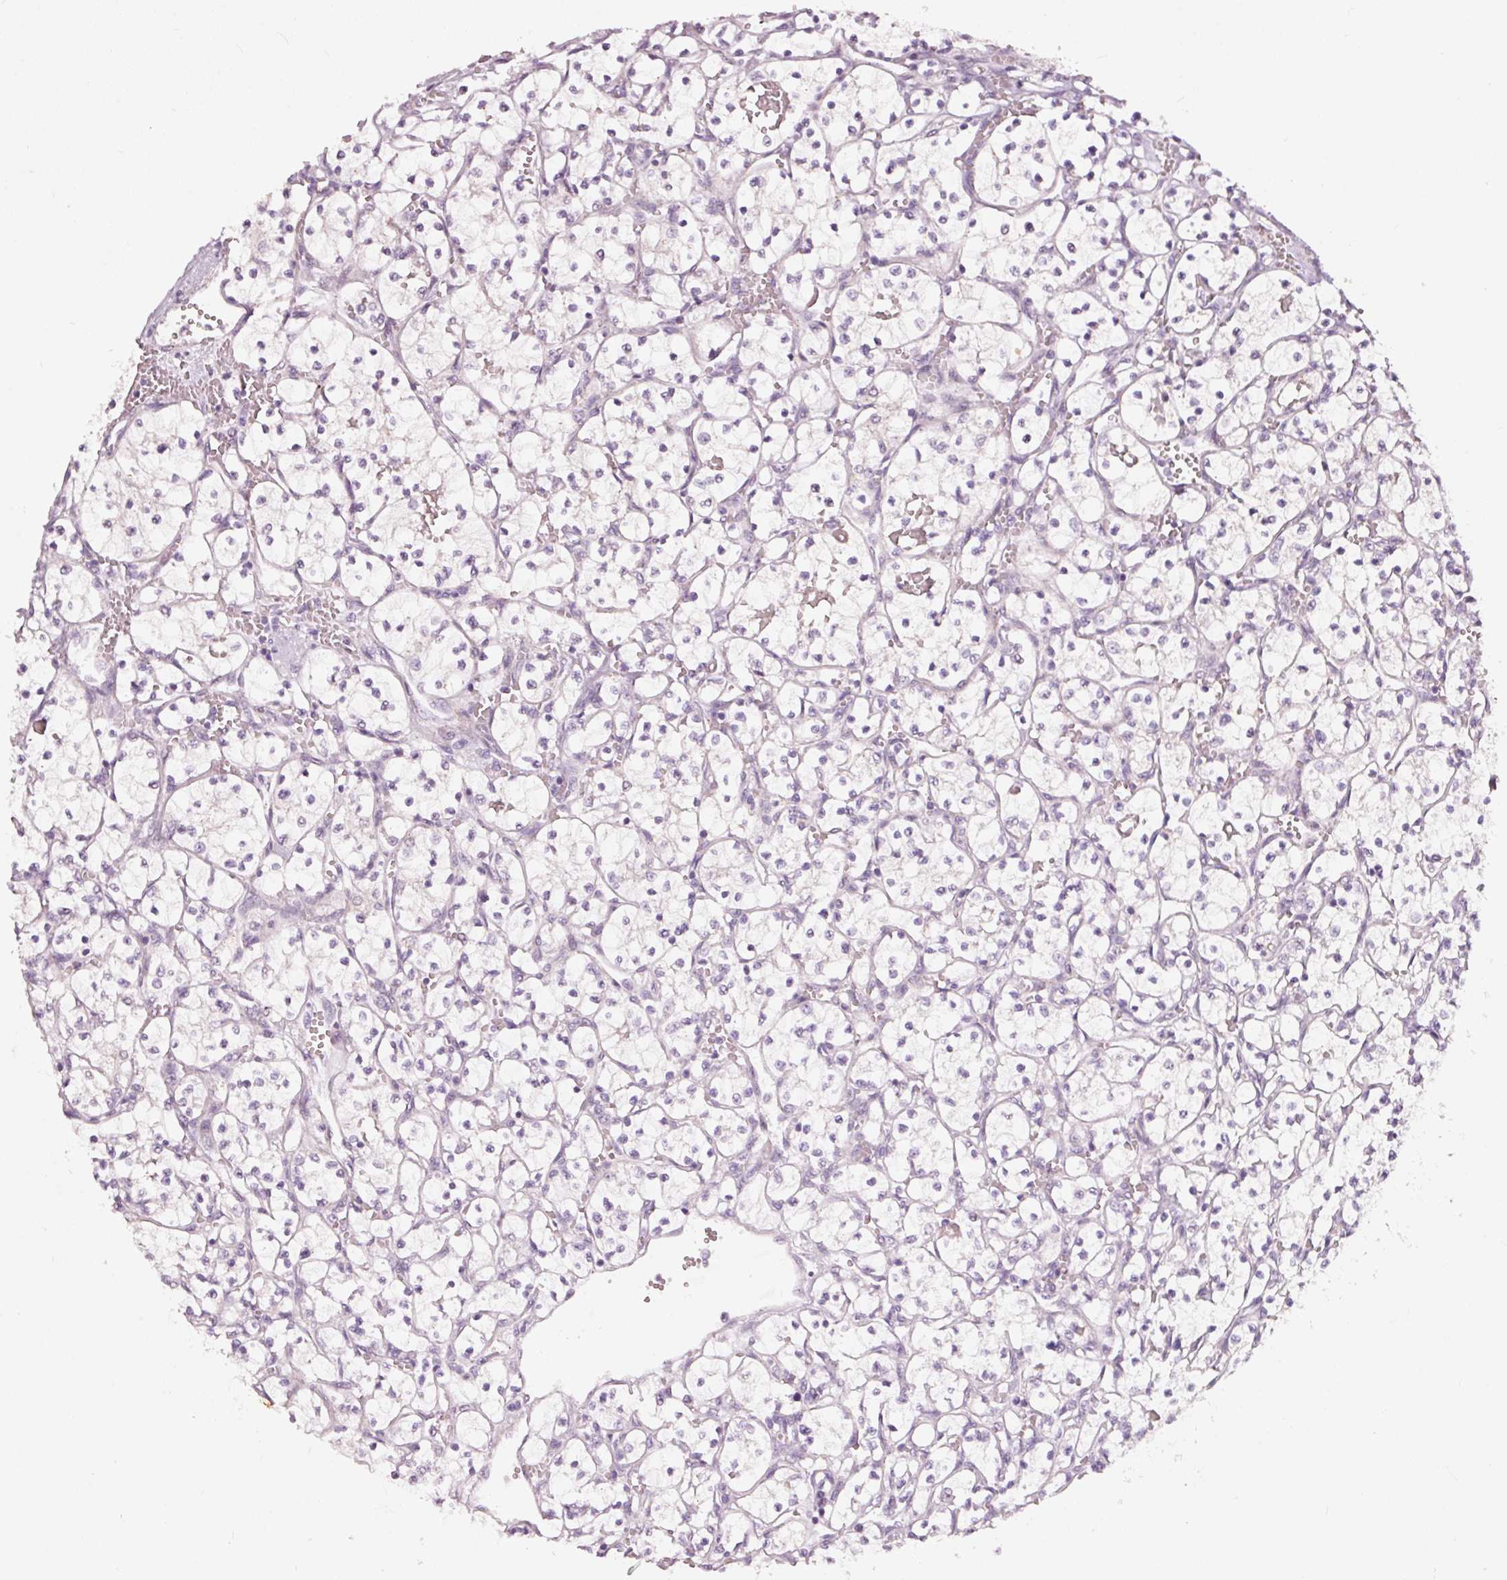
{"staining": {"intensity": "negative", "quantity": "none", "location": "none"}, "tissue": "renal cancer", "cell_type": "Tumor cells", "image_type": "cancer", "snomed": [{"axis": "morphology", "description": "Adenocarcinoma, NOS"}, {"axis": "topography", "description": "Kidney"}], "caption": "Tumor cells show no significant protein staining in renal adenocarcinoma.", "gene": "DAPP1", "patient": {"sex": "female", "age": 69}}